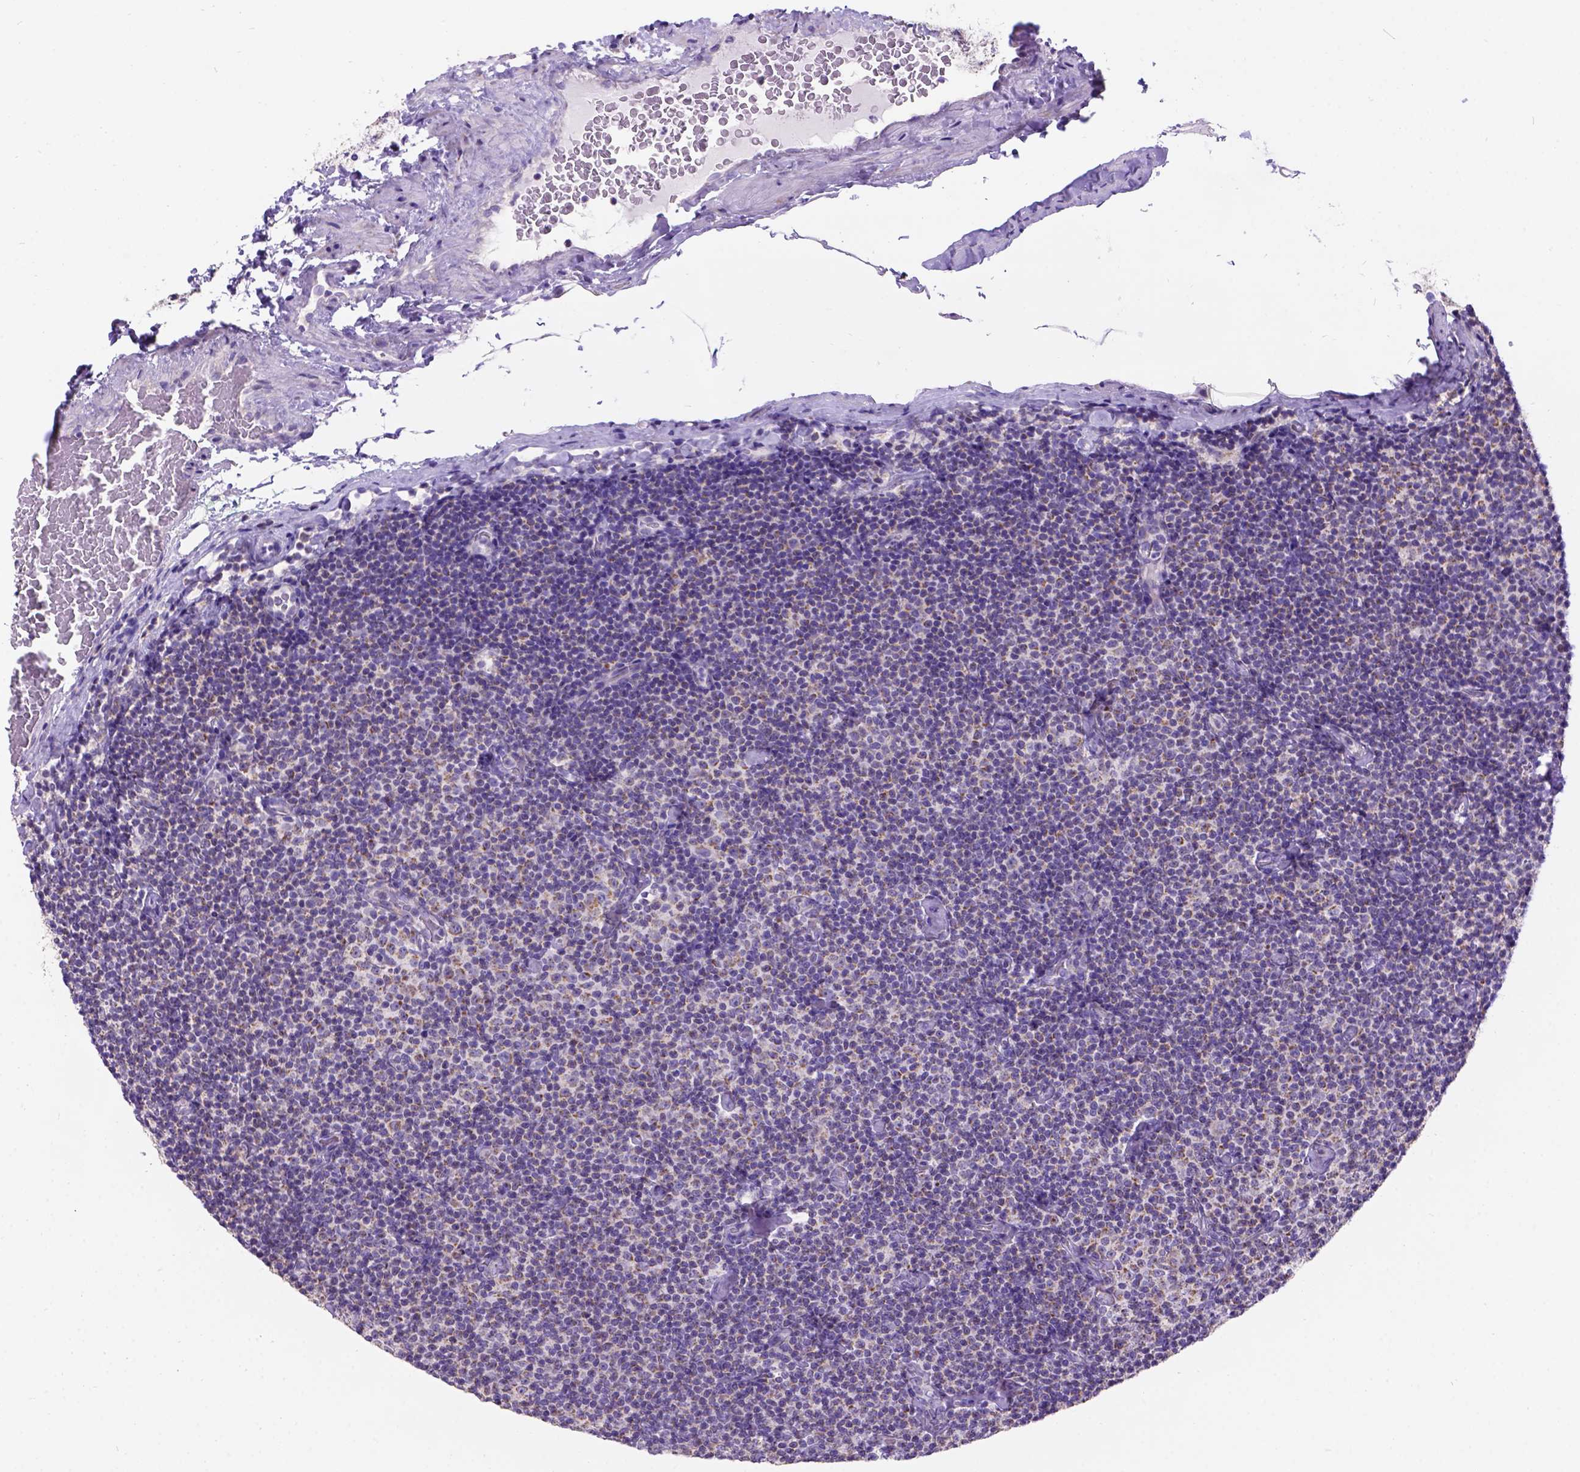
{"staining": {"intensity": "weak", "quantity": "25%-75%", "location": "cytoplasmic/membranous"}, "tissue": "lymphoma", "cell_type": "Tumor cells", "image_type": "cancer", "snomed": [{"axis": "morphology", "description": "Malignant lymphoma, non-Hodgkin's type, Low grade"}, {"axis": "topography", "description": "Lymph node"}], "caption": "This is a micrograph of IHC staining of malignant lymphoma, non-Hodgkin's type (low-grade), which shows weak staining in the cytoplasmic/membranous of tumor cells.", "gene": "L2HGDH", "patient": {"sex": "male", "age": 81}}